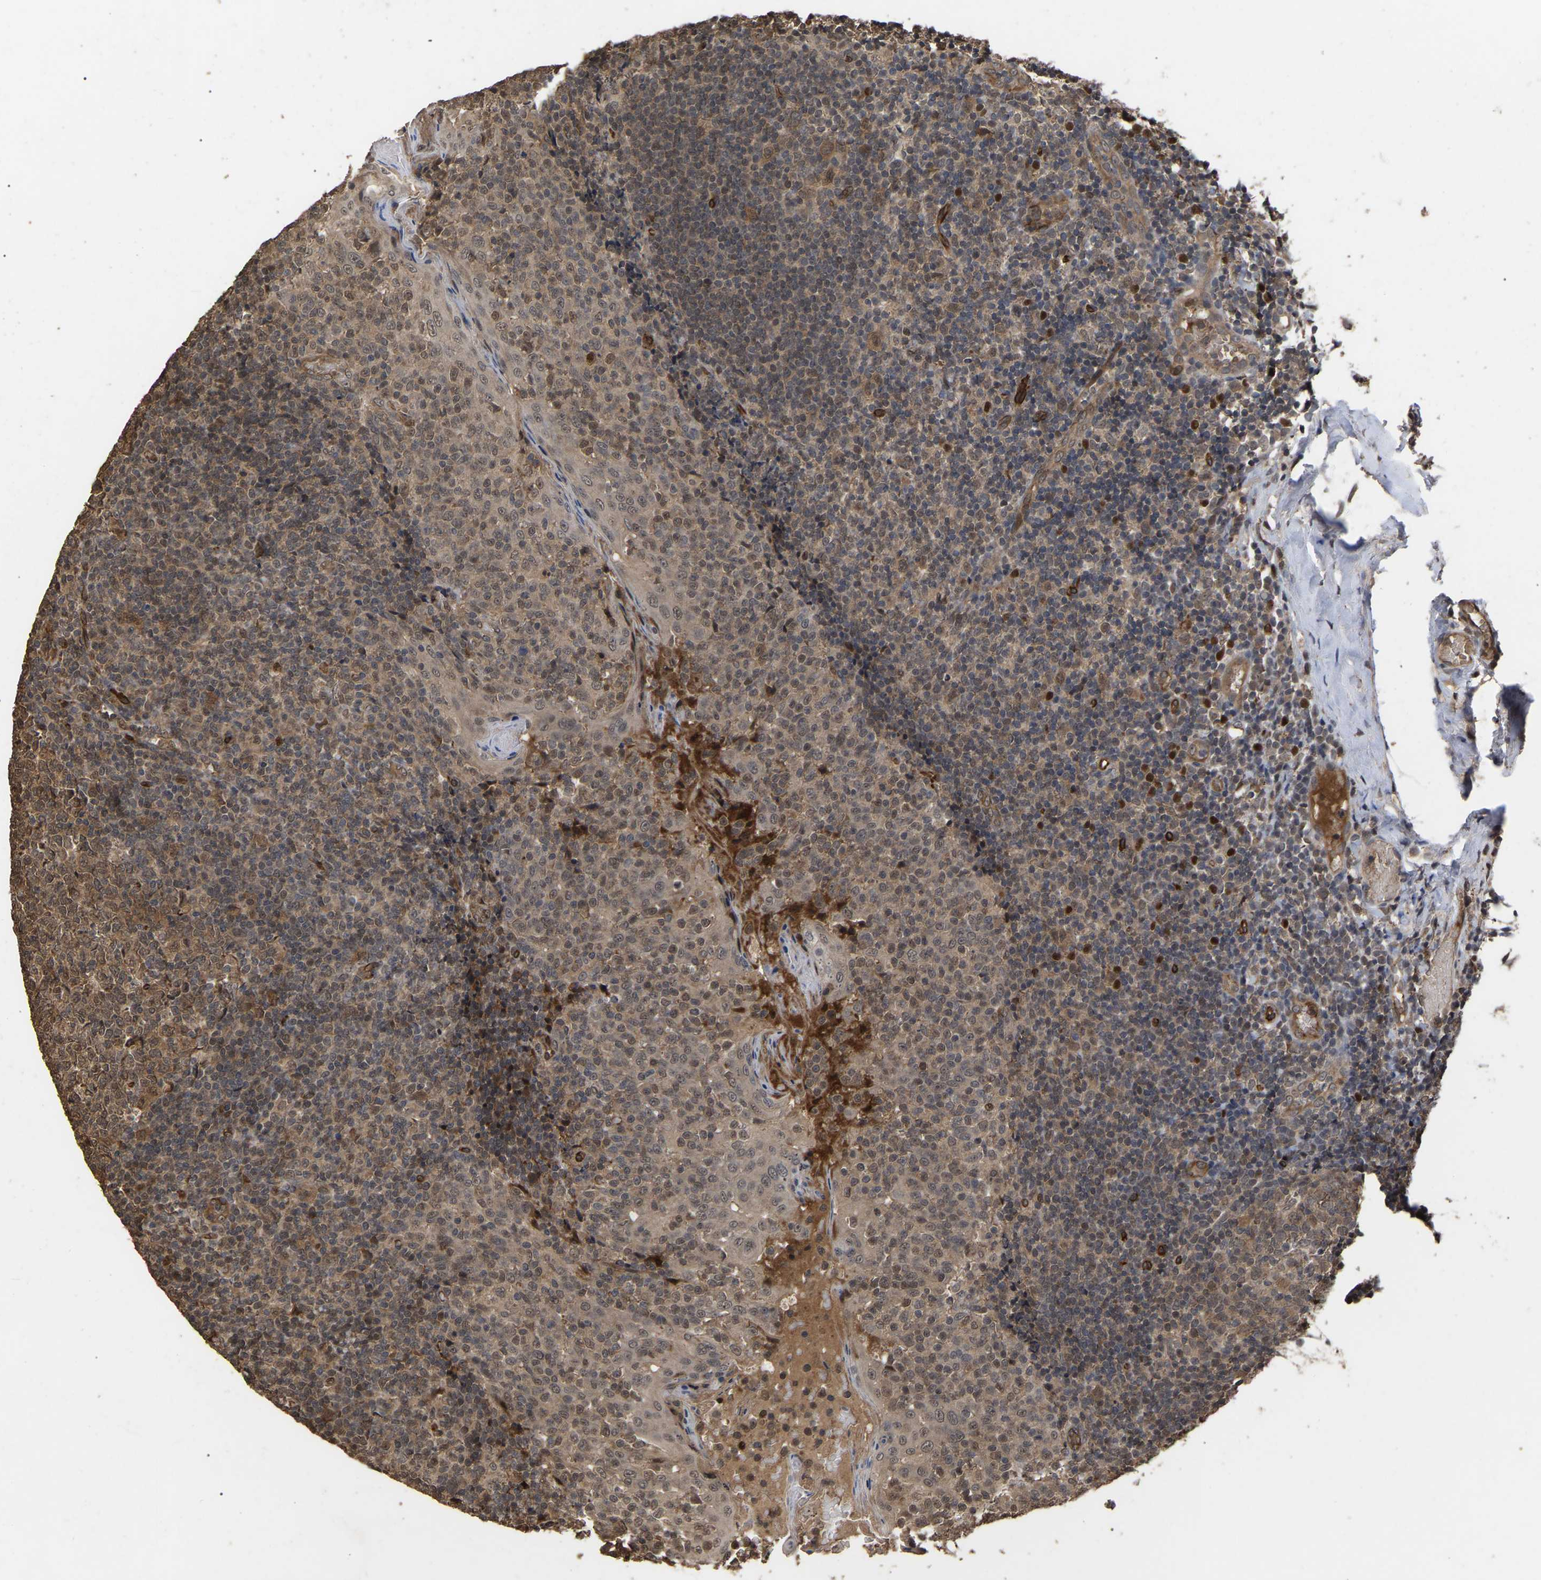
{"staining": {"intensity": "moderate", "quantity": ">75%", "location": "cytoplasmic/membranous"}, "tissue": "tonsil", "cell_type": "Germinal center cells", "image_type": "normal", "snomed": [{"axis": "morphology", "description": "Normal tissue, NOS"}, {"axis": "topography", "description": "Tonsil"}], "caption": "Immunohistochemistry staining of normal tonsil, which reveals medium levels of moderate cytoplasmic/membranous expression in approximately >75% of germinal center cells indicating moderate cytoplasmic/membranous protein positivity. The staining was performed using DAB (brown) for protein detection and nuclei were counterstained in hematoxylin (blue).", "gene": "FAM161B", "patient": {"sex": "female", "age": 19}}